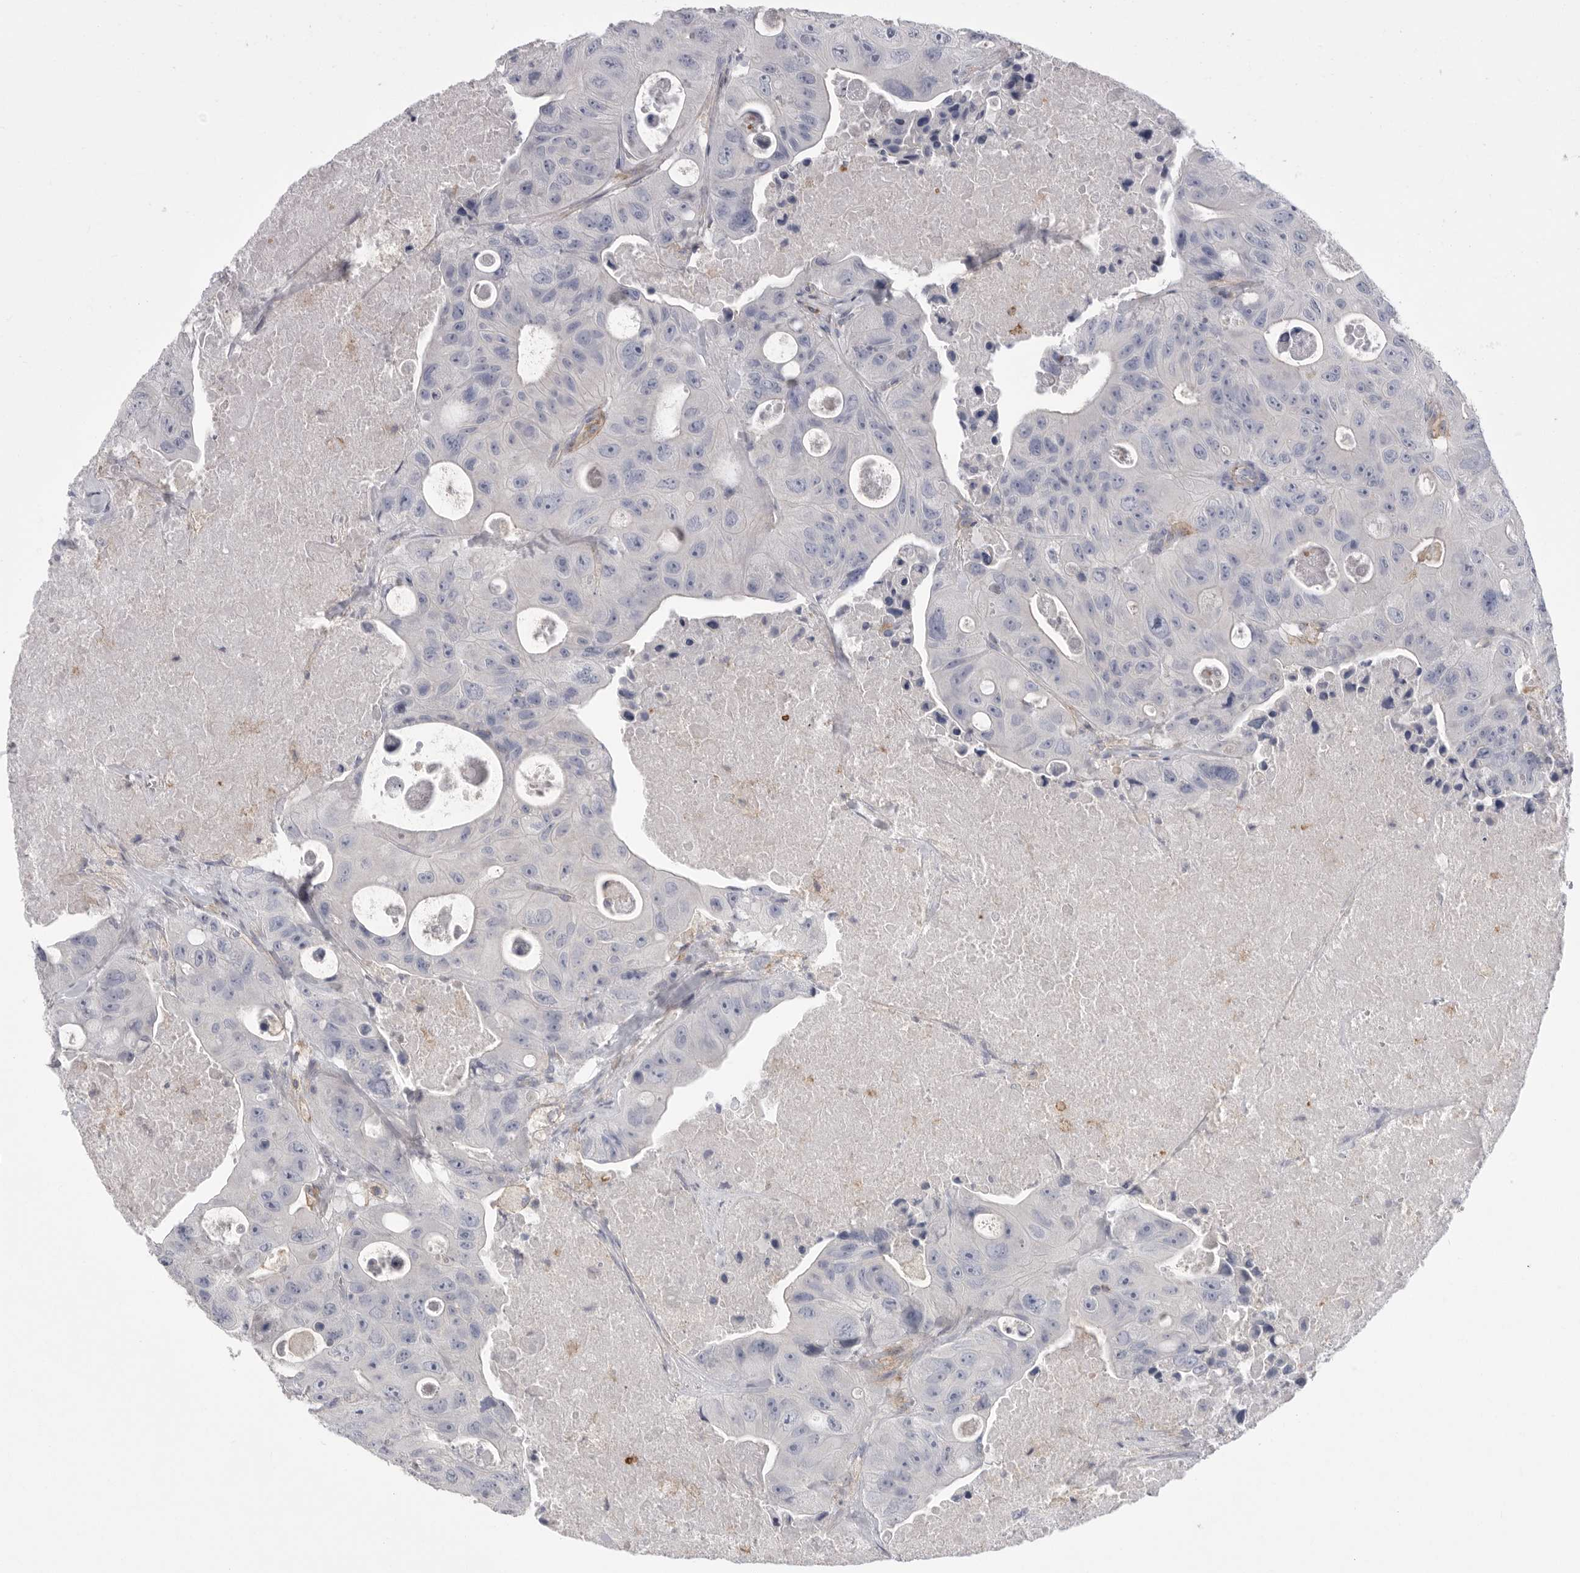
{"staining": {"intensity": "negative", "quantity": "none", "location": "none"}, "tissue": "colorectal cancer", "cell_type": "Tumor cells", "image_type": "cancer", "snomed": [{"axis": "morphology", "description": "Adenocarcinoma, NOS"}, {"axis": "topography", "description": "Colon"}], "caption": "This is an immunohistochemistry (IHC) micrograph of colorectal adenocarcinoma. There is no staining in tumor cells.", "gene": "SIGLEC10", "patient": {"sex": "female", "age": 46}}